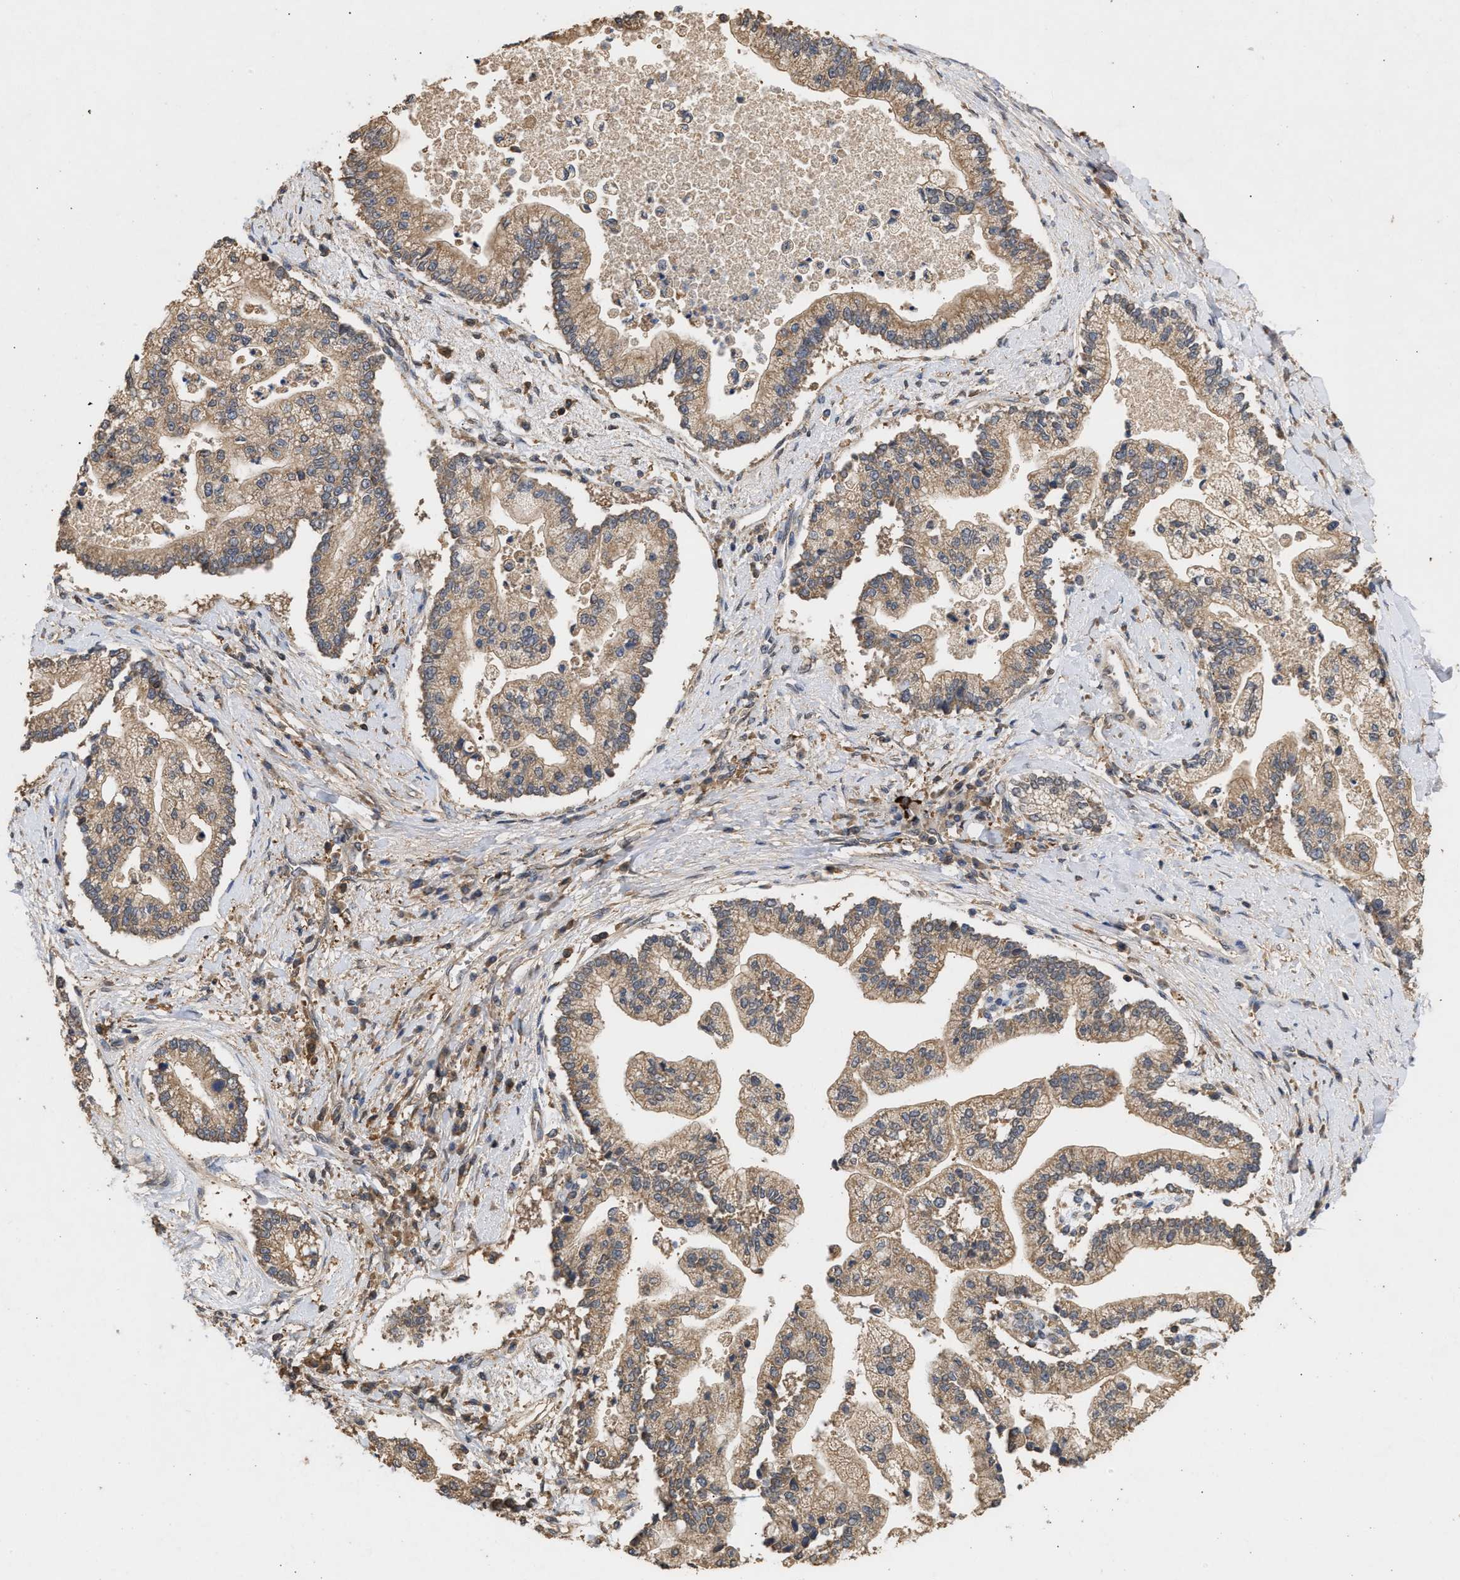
{"staining": {"intensity": "moderate", "quantity": ">75%", "location": "cytoplasmic/membranous"}, "tissue": "liver cancer", "cell_type": "Tumor cells", "image_type": "cancer", "snomed": [{"axis": "morphology", "description": "Cholangiocarcinoma"}, {"axis": "topography", "description": "Liver"}], "caption": "Human liver cancer stained with a brown dye exhibits moderate cytoplasmic/membranous positive expression in approximately >75% of tumor cells.", "gene": "FITM1", "patient": {"sex": "male", "age": 50}}